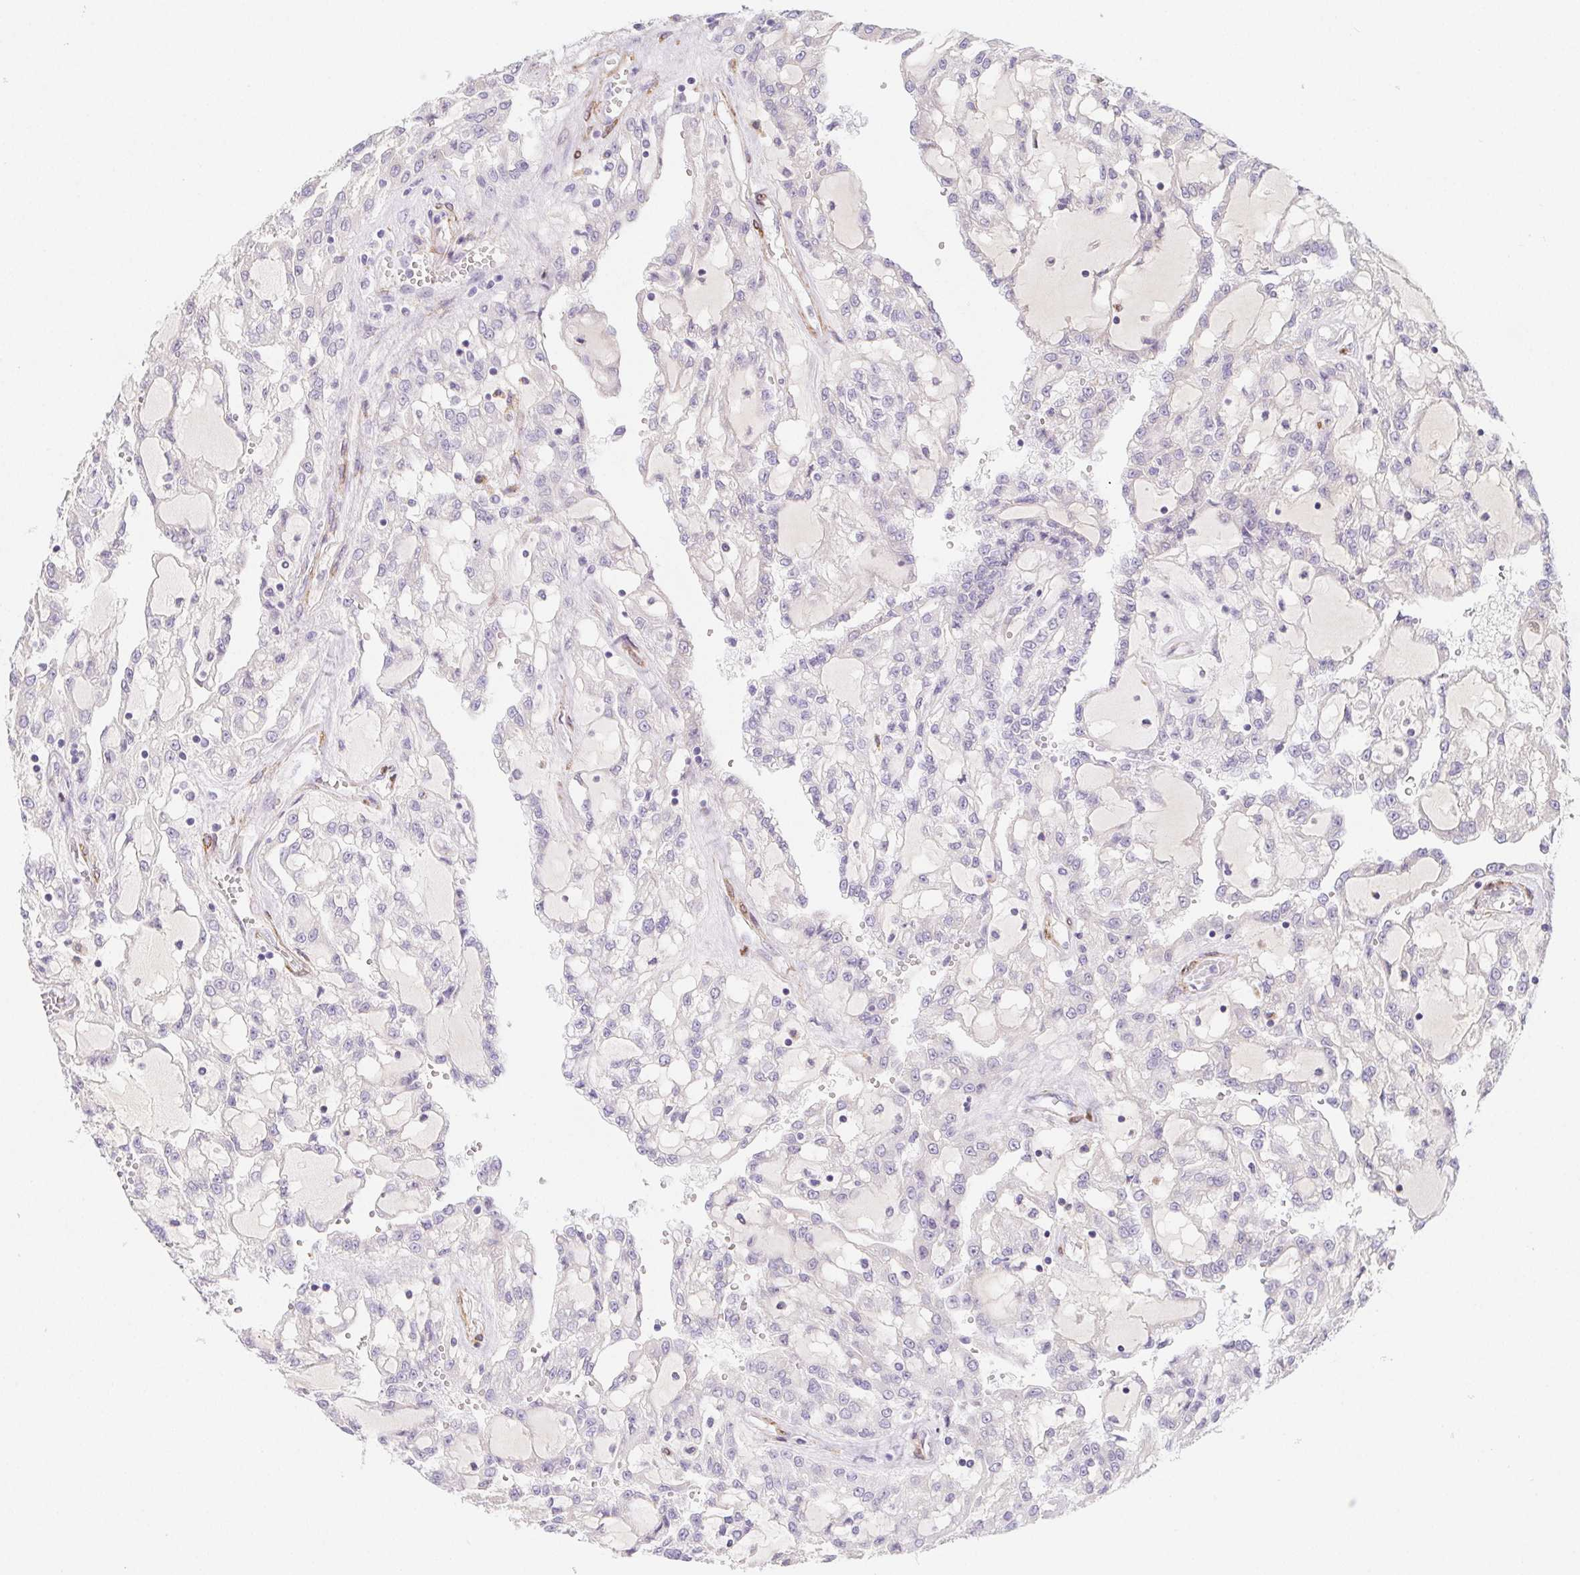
{"staining": {"intensity": "negative", "quantity": "none", "location": "none"}, "tissue": "renal cancer", "cell_type": "Tumor cells", "image_type": "cancer", "snomed": [{"axis": "morphology", "description": "Adenocarcinoma, NOS"}, {"axis": "topography", "description": "Kidney"}], "caption": "High magnification brightfield microscopy of renal adenocarcinoma stained with DAB (3,3'-diaminobenzidine) (brown) and counterstained with hematoxylin (blue): tumor cells show no significant staining.", "gene": "HRC", "patient": {"sex": "male", "age": 63}}